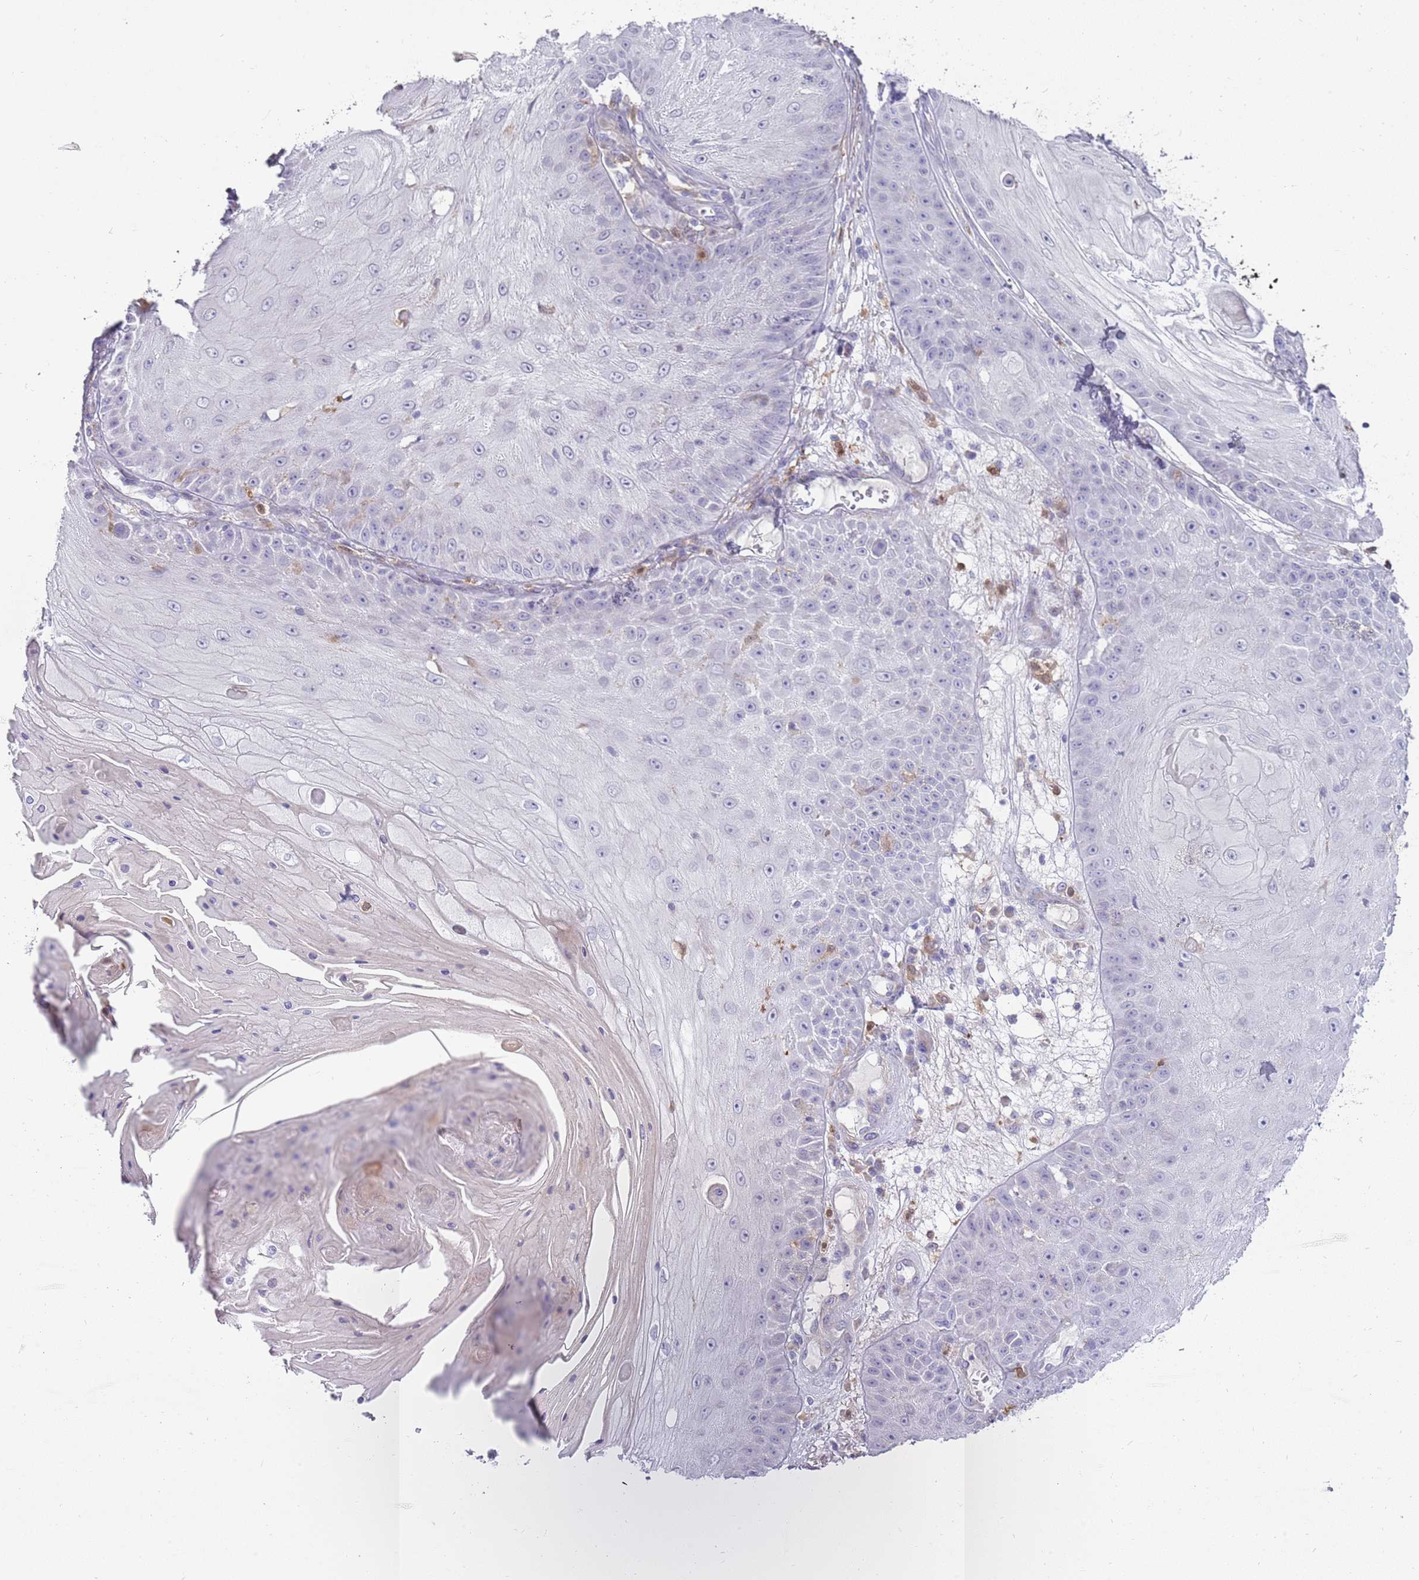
{"staining": {"intensity": "negative", "quantity": "none", "location": "none"}, "tissue": "skin cancer", "cell_type": "Tumor cells", "image_type": "cancer", "snomed": [{"axis": "morphology", "description": "Squamous cell carcinoma, NOS"}, {"axis": "topography", "description": "Skin"}], "caption": "A histopathology image of human skin cancer is negative for staining in tumor cells. (Stains: DAB (3,3'-diaminobenzidine) IHC with hematoxylin counter stain, Microscopy: brightfield microscopy at high magnification).", "gene": "DIPK1C", "patient": {"sex": "male", "age": 70}}